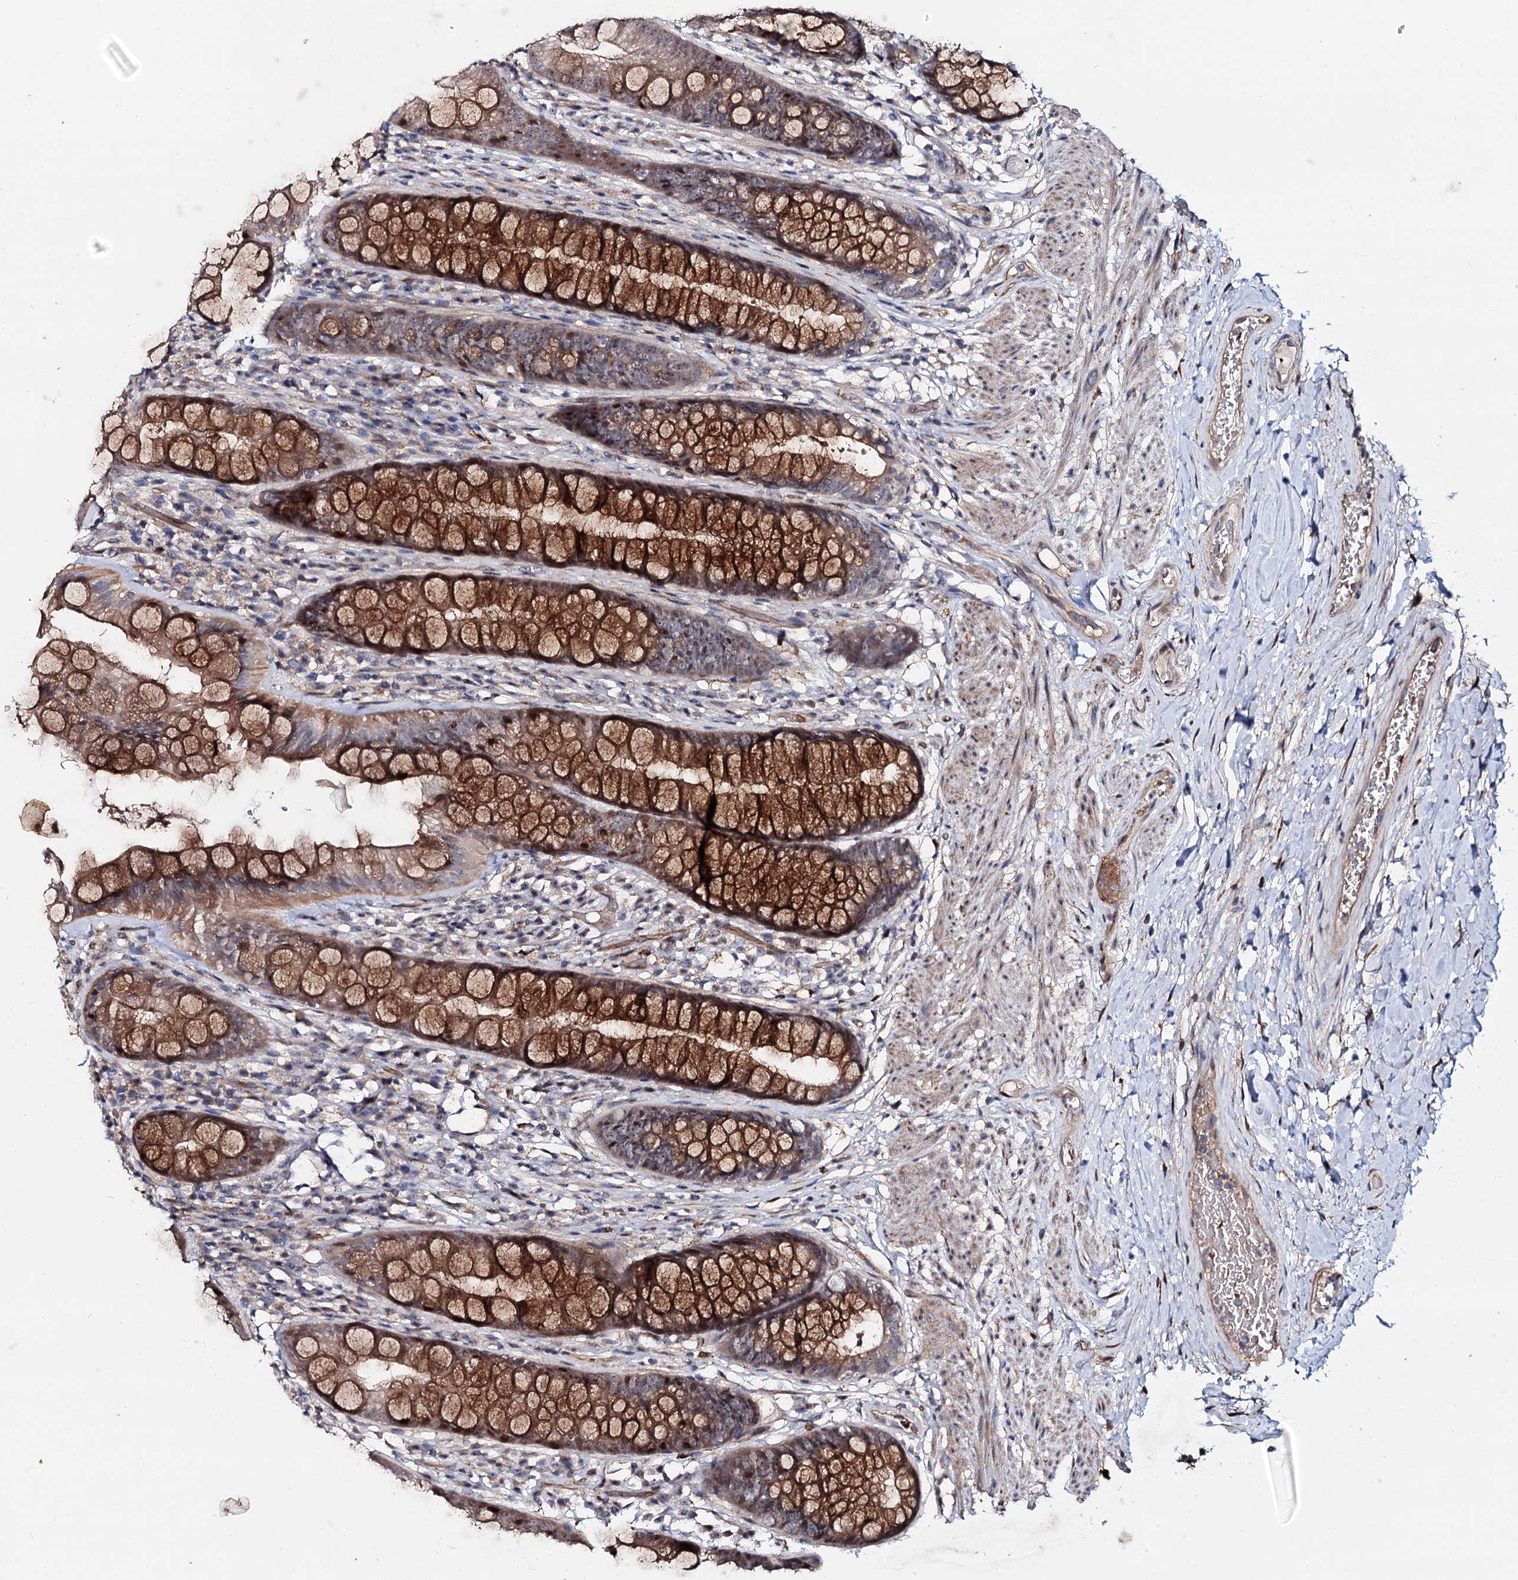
{"staining": {"intensity": "strong", "quantity": ">75%", "location": "cytoplasmic/membranous"}, "tissue": "rectum", "cell_type": "Glandular cells", "image_type": "normal", "snomed": [{"axis": "morphology", "description": "Normal tissue, NOS"}, {"axis": "topography", "description": "Rectum"}], "caption": "DAB (3,3'-diaminobenzidine) immunohistochemical staining of normal rectum reveals strong cytoplasmic/membranous protein staining in about >75% of glandular cells.", "gene": "PTDSS2", "patient": {"sex": "male", "age": 74}}